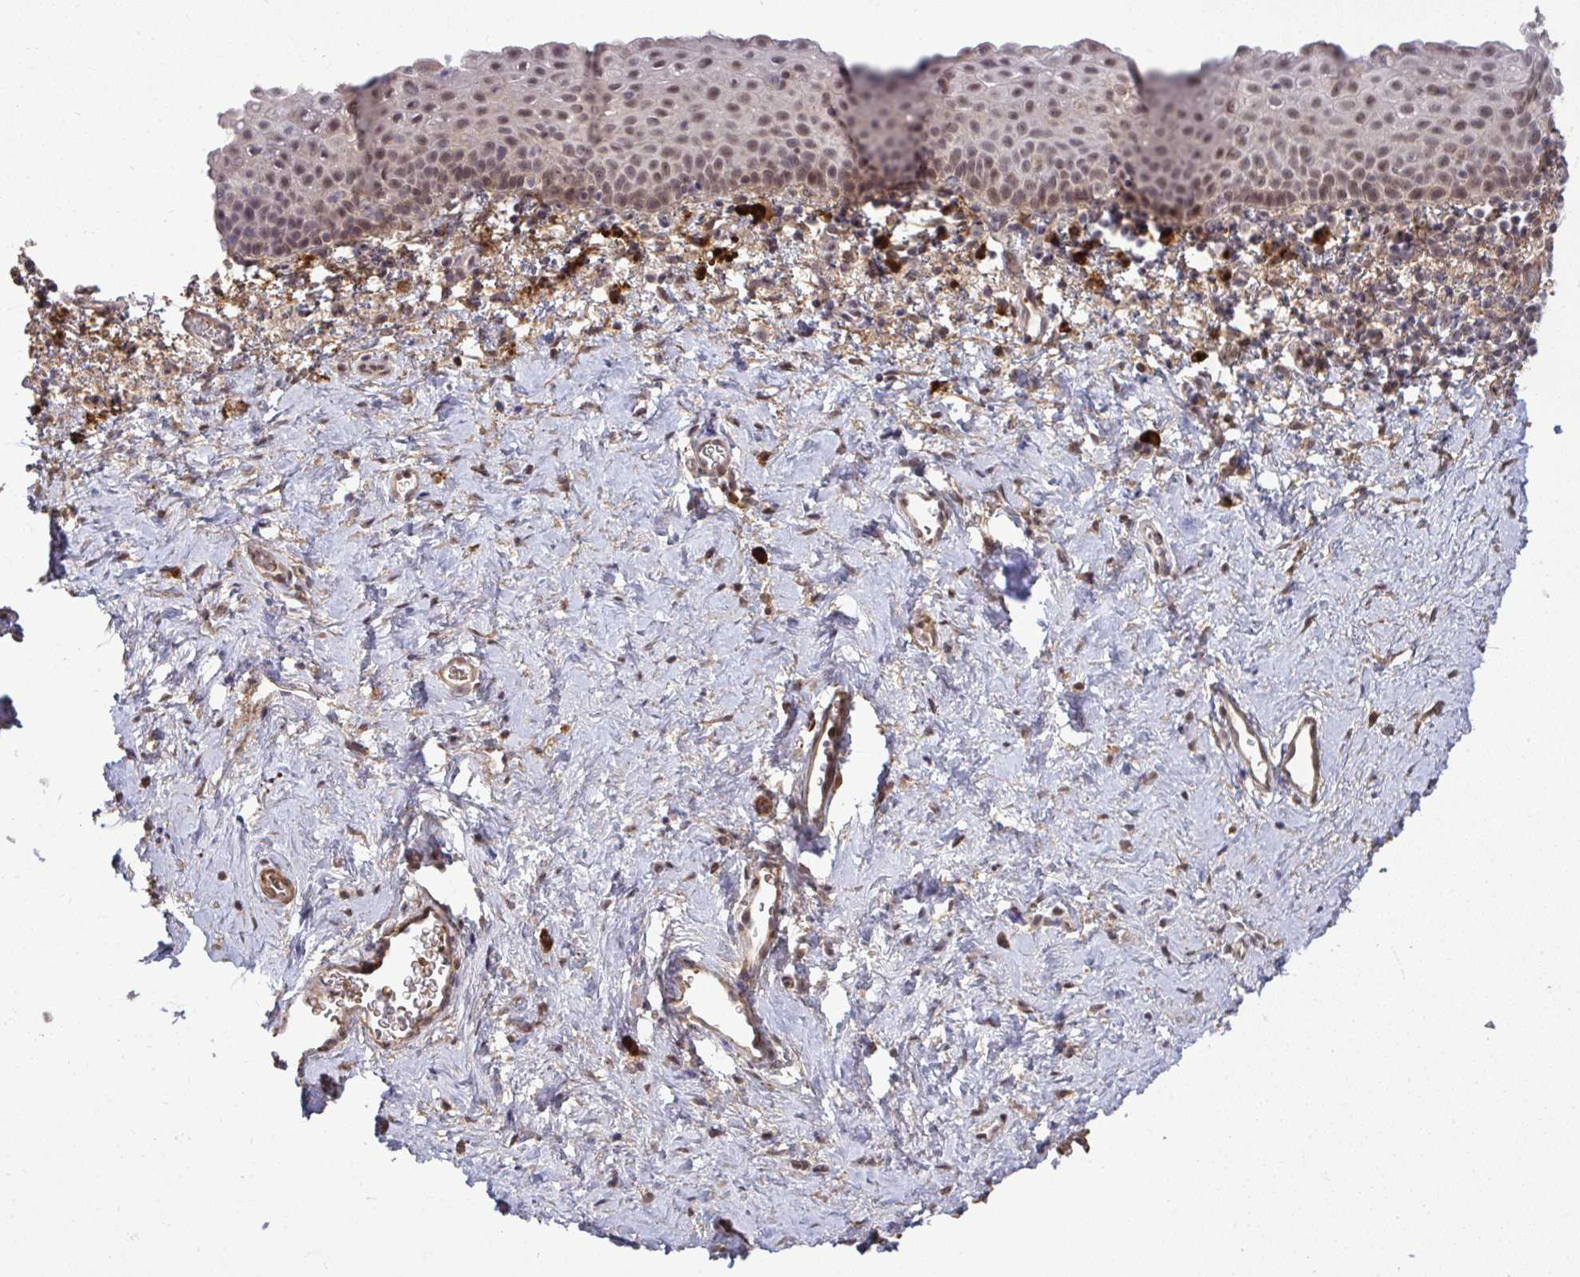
{"staining": {"intensity": "moderate", "quantity": "25%-75%", "location": "nuclear"}, "tissue": "vagina", "cell_type": "Squamous epithelial cells", "image_type": "normal", "snomed": [{"axis": "morphology", "description": "Normal tissue, NOS"}, {"axis": "topography", "description": "Vagina"}], "caption": "Moderate nuclear protein expression is appreciated in approximately 25%-75% of squamous epithelial cells in vagina.", "gene": "ZSCAN9", "patient": {"sex": "female", "age": 61}}